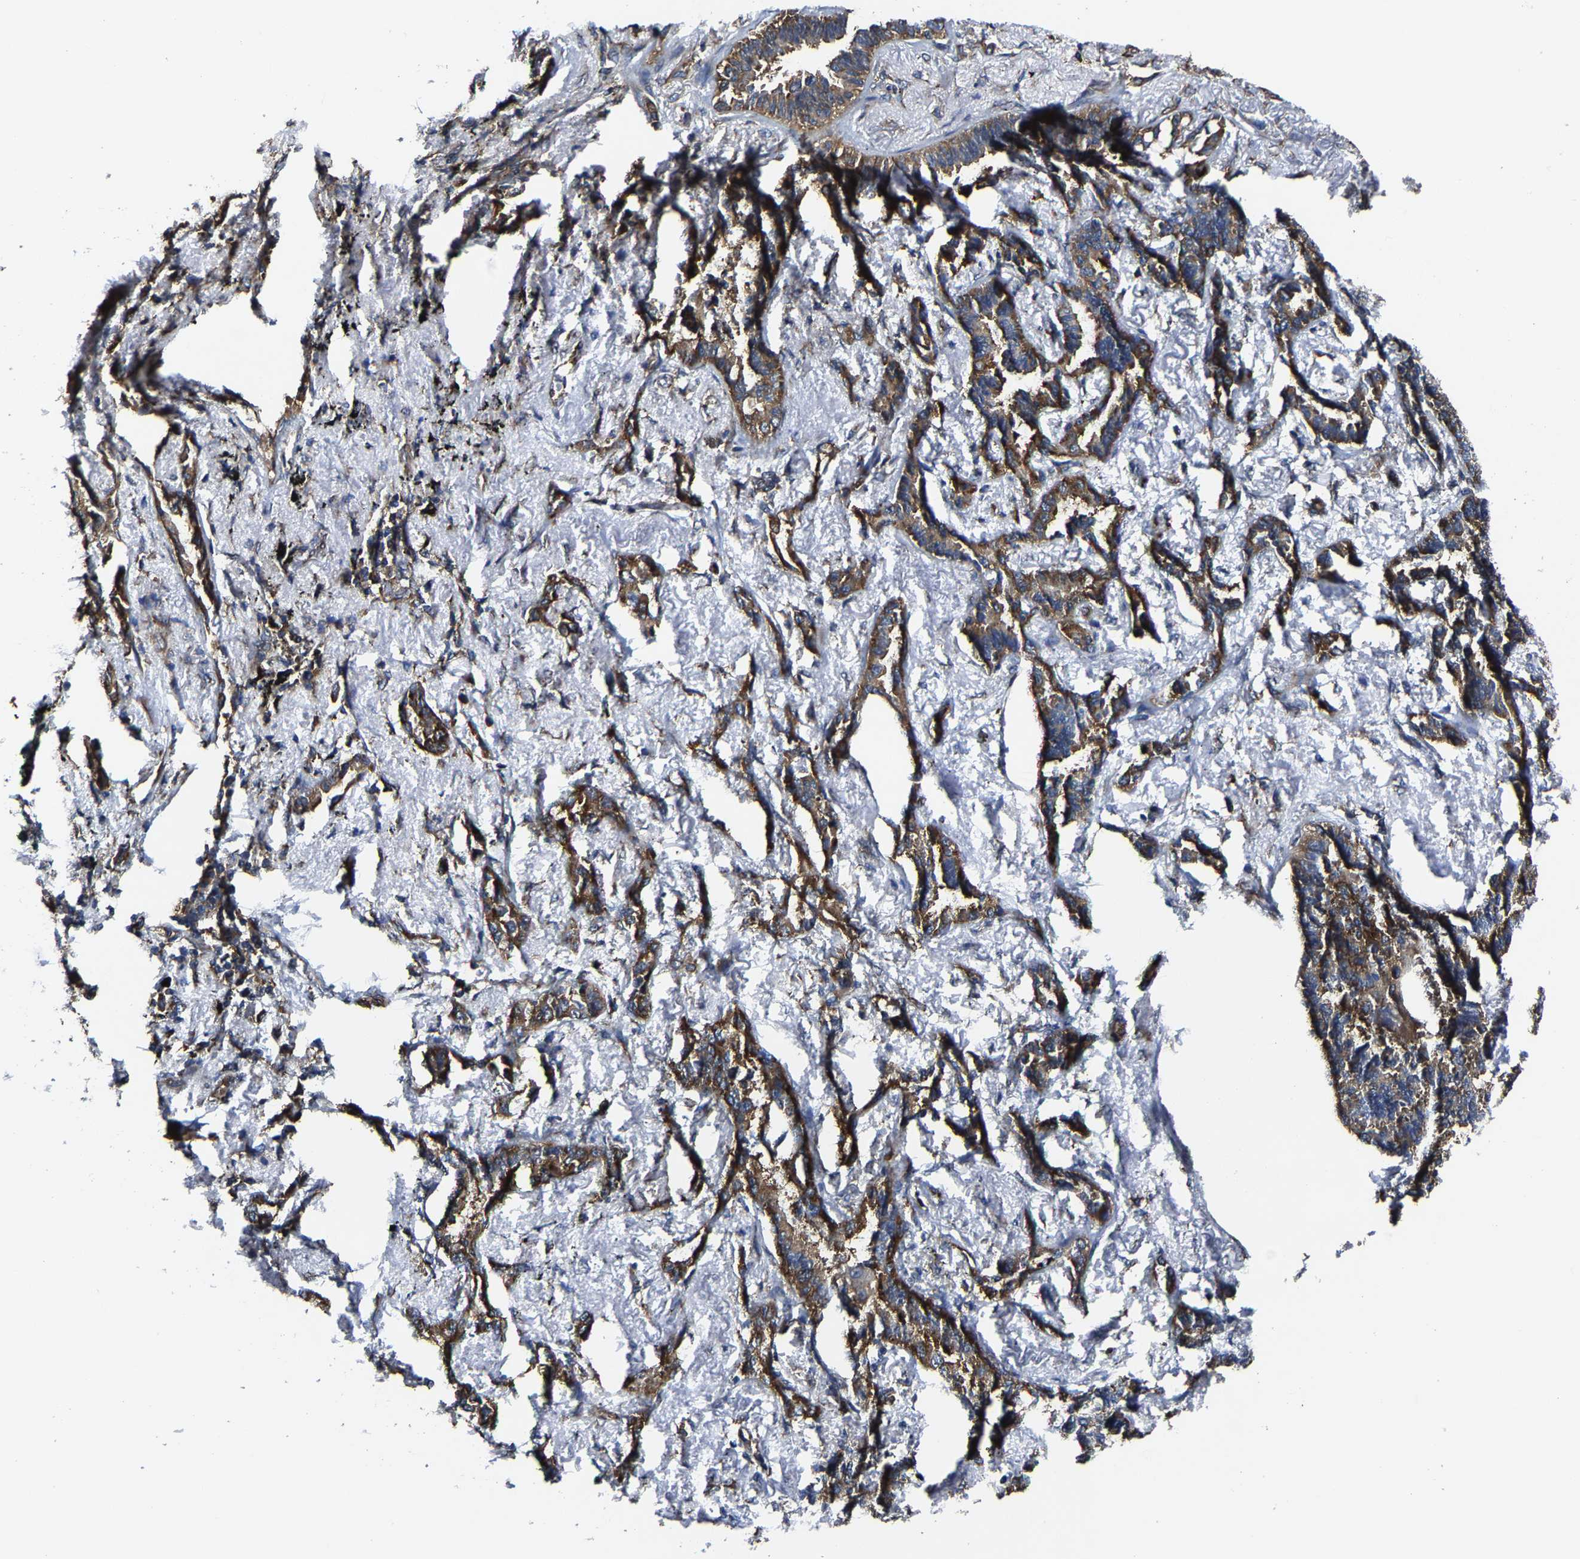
{"staining": {"intensity": "strong", "quantity": ">75%", "location": "cytoplasmic/membranous"}, "tissue": "lung cancer", "cell_type": "Tumor cells", "image_type": "cancer", "snomed": [{"axis": "morphology", "description": "Adenocarcinoma, NOS"}, {"axis": "topography", "description": "Lung"}], "caption": "Tumor cells demonstrate high levels of strong cytoplasmic/membranous staining in approximately >75% of cells in lung cancer (adenocarcinoma).", "gene": "G3BP2", "patient": {"sex": "male", "age": 59}}